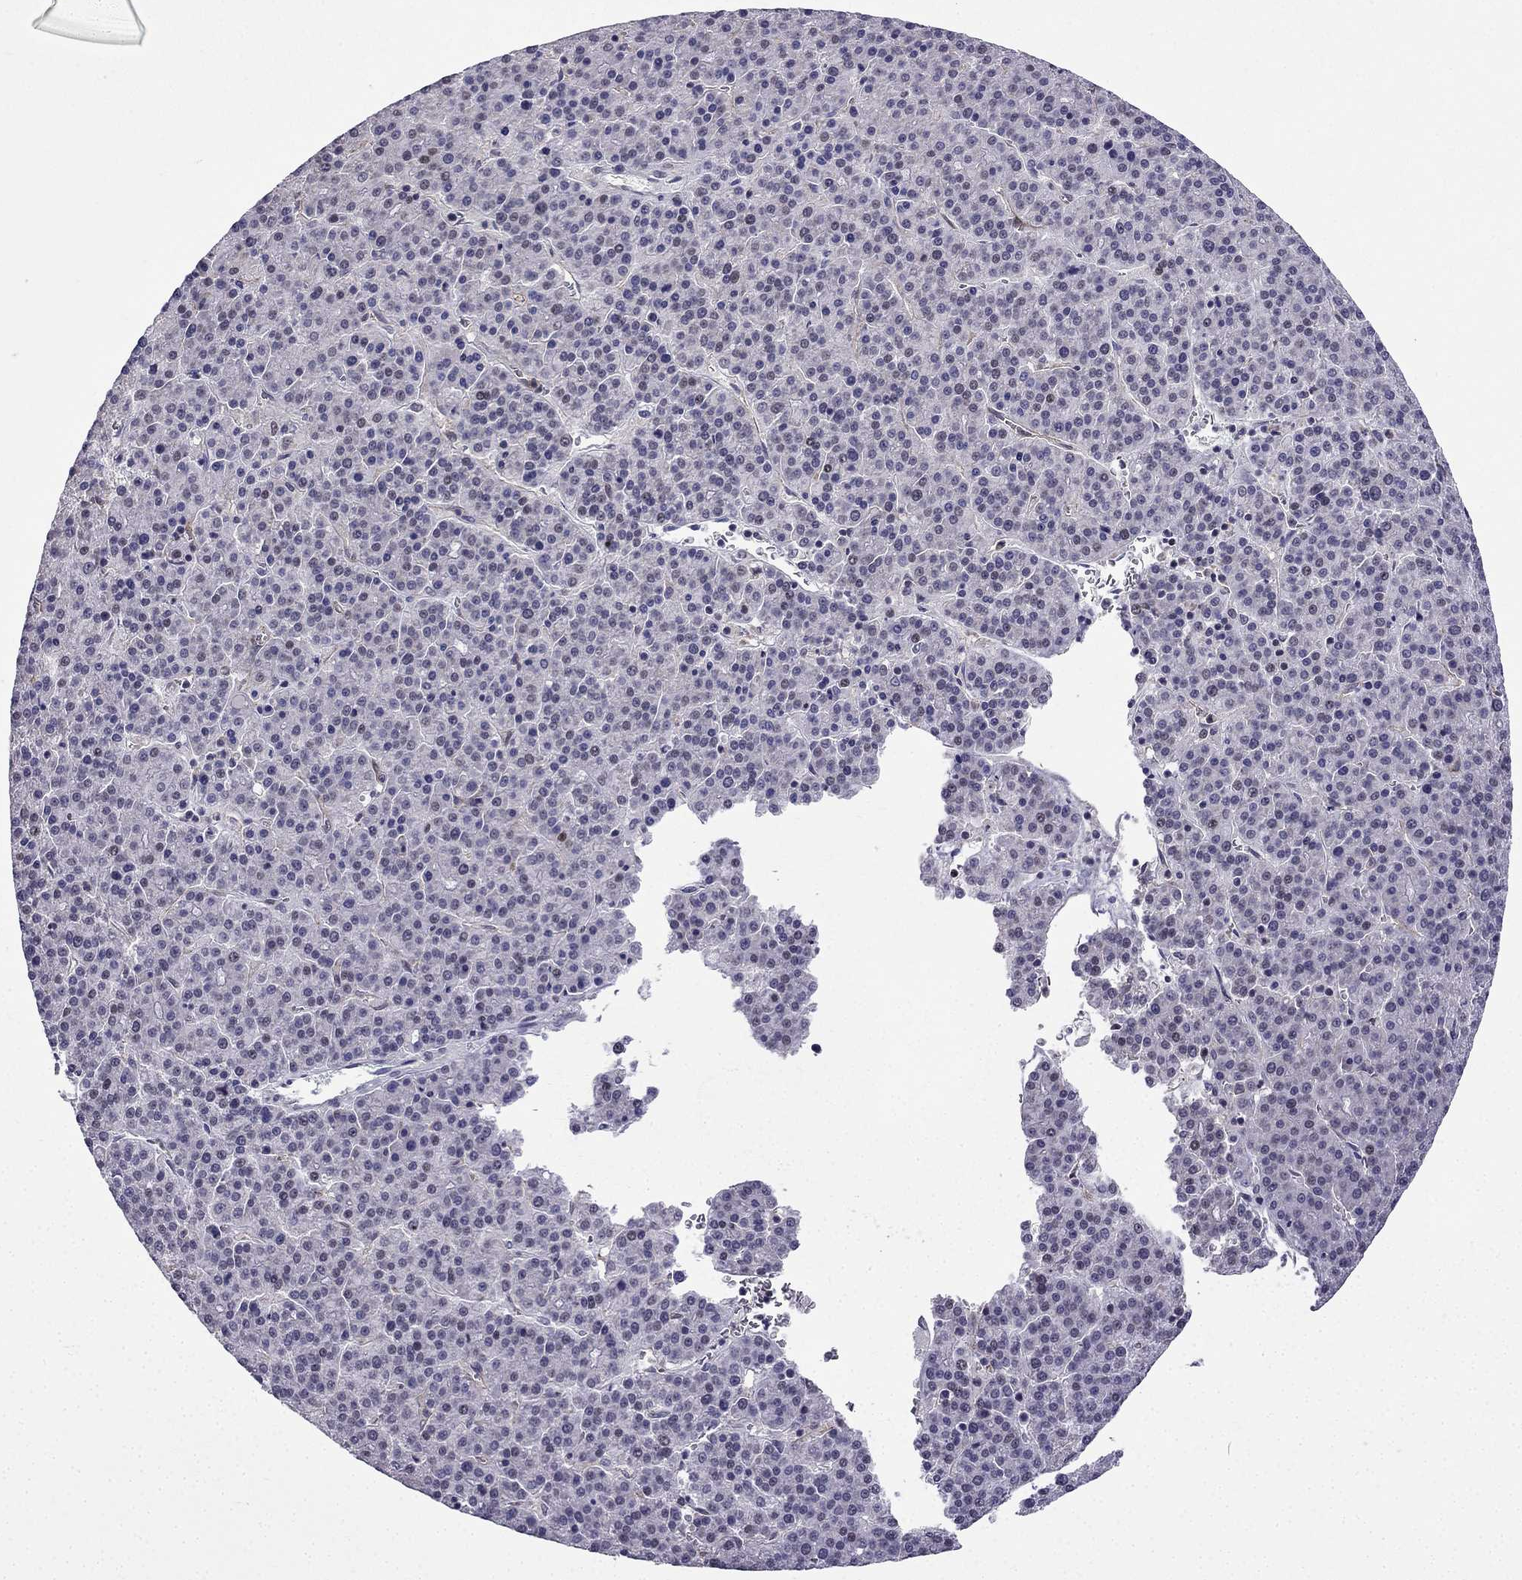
{"staining": {"intensity": "negative", "quantity": "none", "location": "none"}, "tissue": "liver cancer", "cell_type": "Tumor cells", "image_type": "cancer", "snomed": [{"axis": "morphology", "description": "Carcinoma, Hepatocellular, NOS"}, {"axis": "topography", "description": "Liver"}], "caption": "This photomicrograph is of liver cancer stained with immunohistochemistry to label a protein in brown with the nuclei are counter-stained blue. There is no positivity in tumor cells.", "gene": "SLC6A2", "patient": {"sex": "female", "age": 58}}